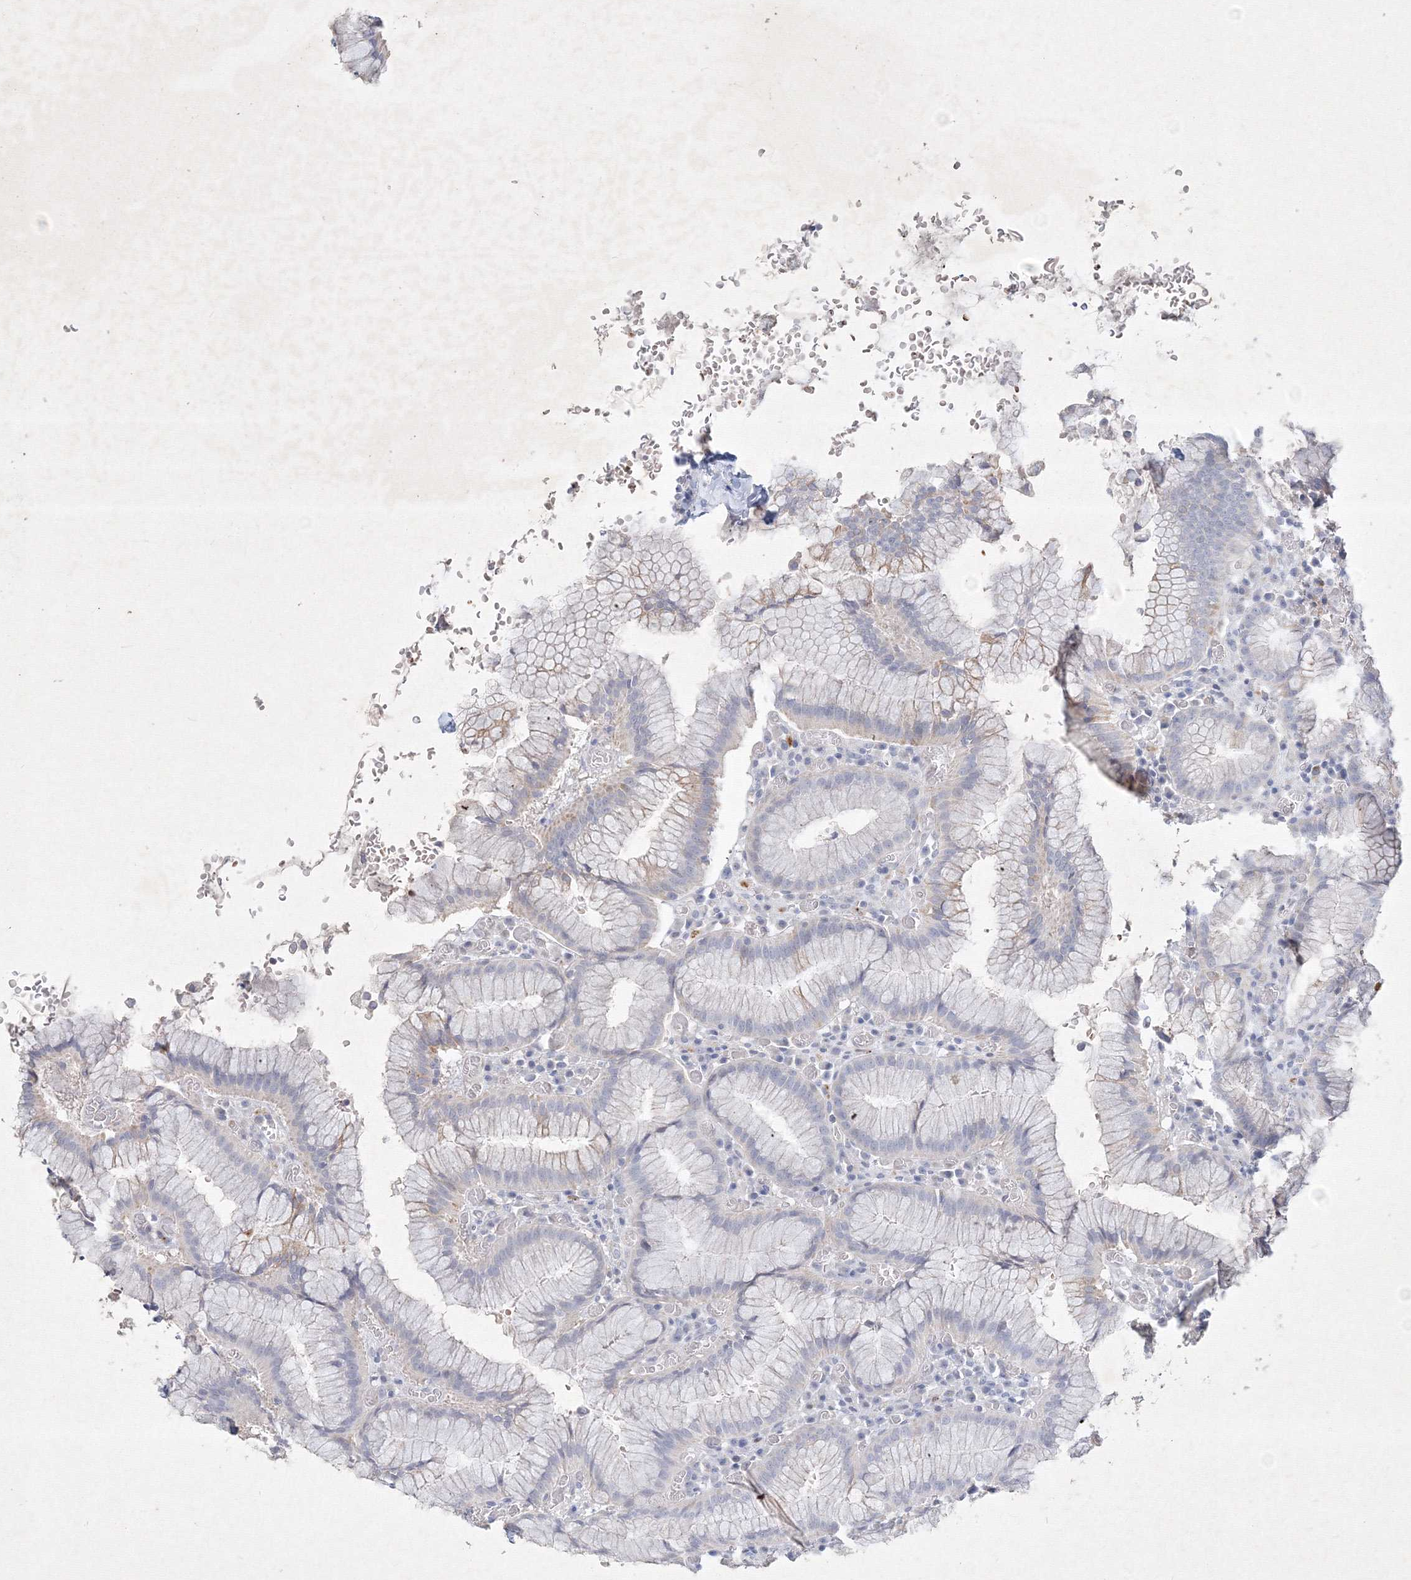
{"staining": {"intensity": "weak", "quantity": "<25%", "location": "cytoplasmic/membranous"}, "tissue": "stomach", "cell_type": "Glandular cells", "image_type": "normal", "snomed": [{"axis": "morphology", "description": "Normal tissue, NOS"}, {"axis": "topography", "description": "Stomach"}], "caption": "IHC photomicrograph of benign human stomach stained for a protein (brown), which displays no staining in glandular cells.", "gene": "CXXC4", "patient": {"sex": "male", "age": 55}}